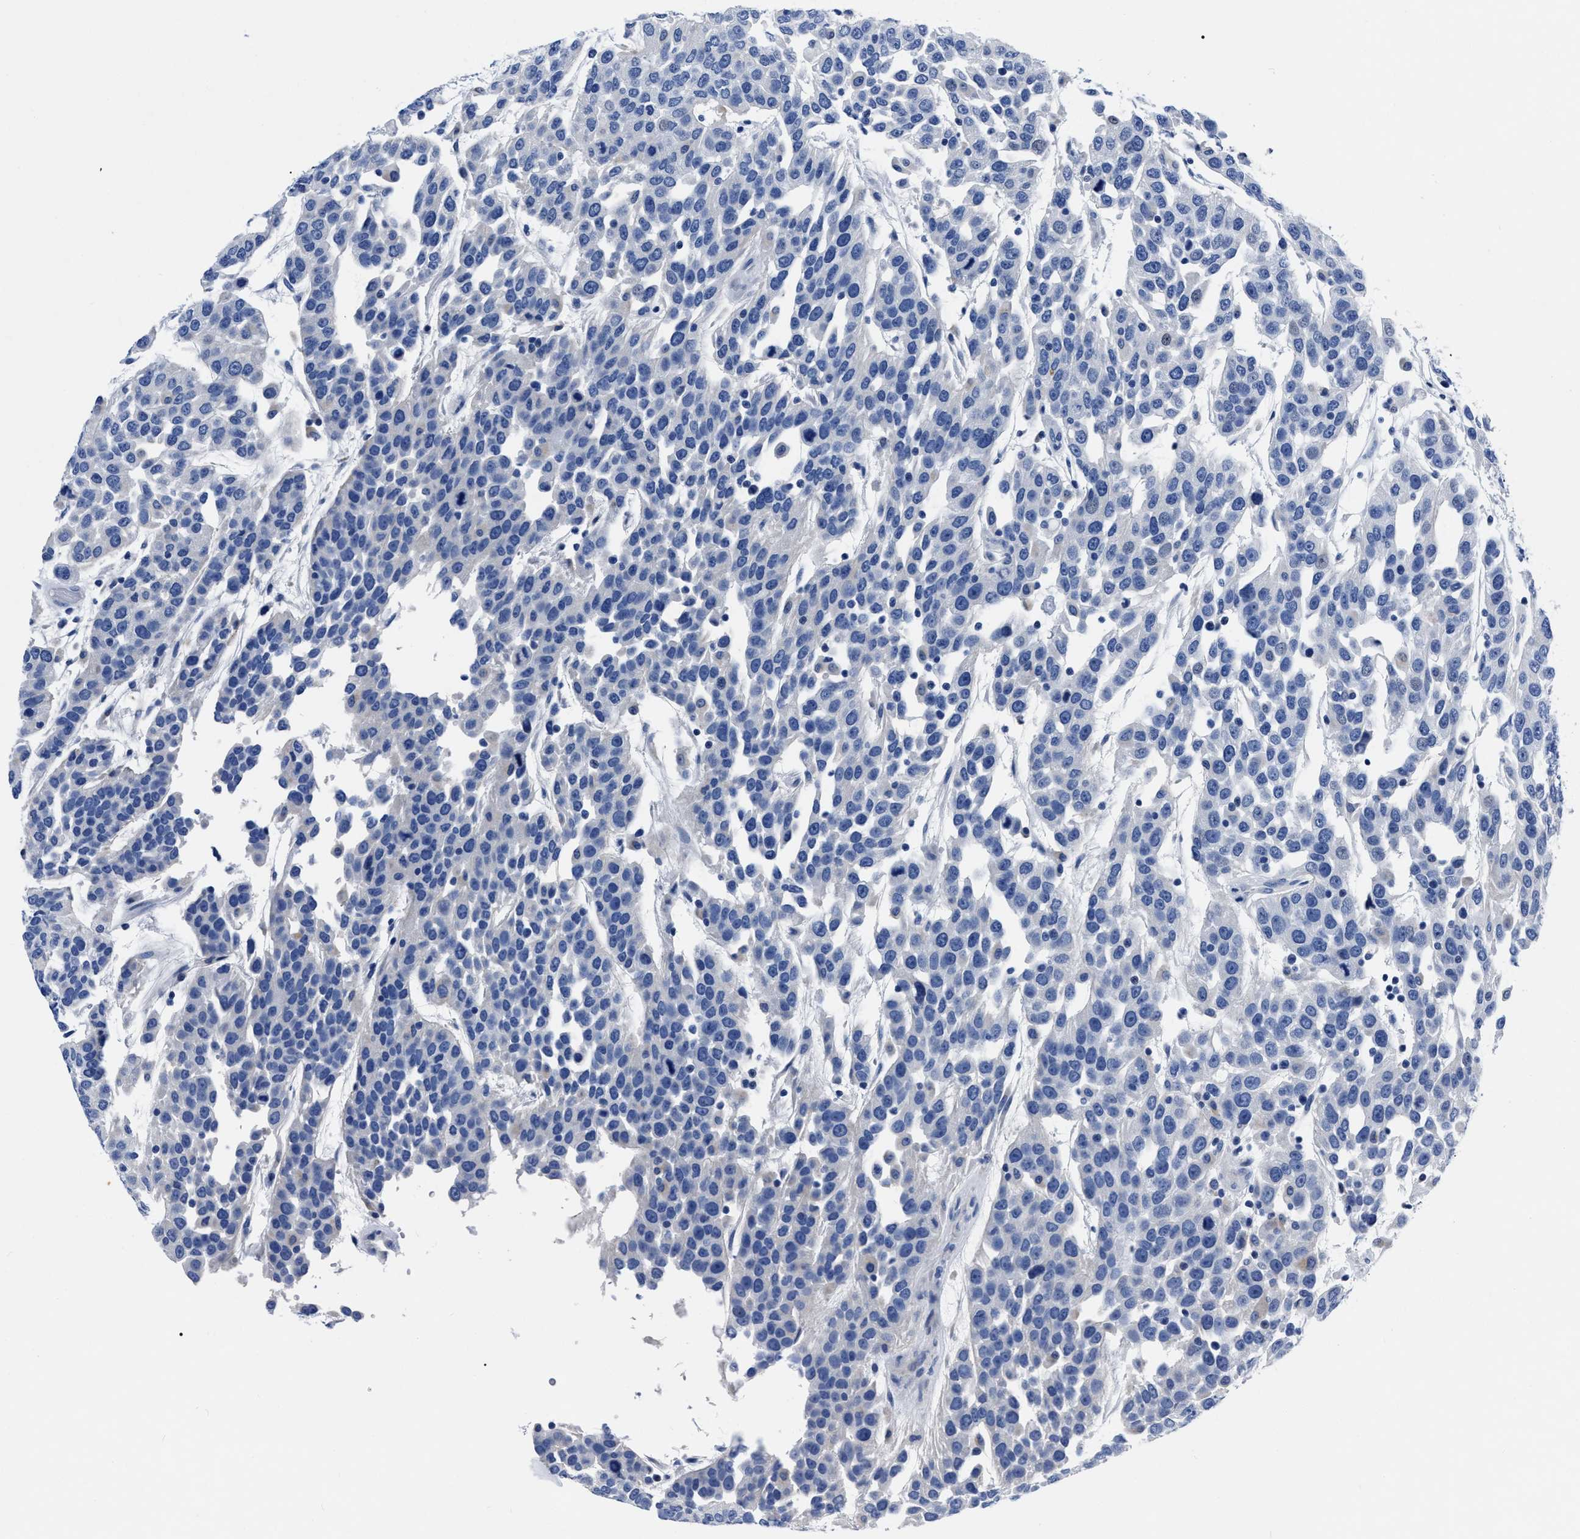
{"staining": {"intensity": "negative", "quantity": "none", "location": "none"}, "tissue": "urothelial cancer", "cell_type": "Tumor cells", "image_type": "cancer", "snomed": [{"axis": "morphology", "description": "Urothelial carcinoma, High grade"}, {"axis": "topography", "description": "Urinary bladder"}], "caption": "Immunohistochemistry of urothelial cancer demonstrates no staining in tumor cells.", "gene": "MOV10L1", "patient": {"sex": "female", "age": 80}}